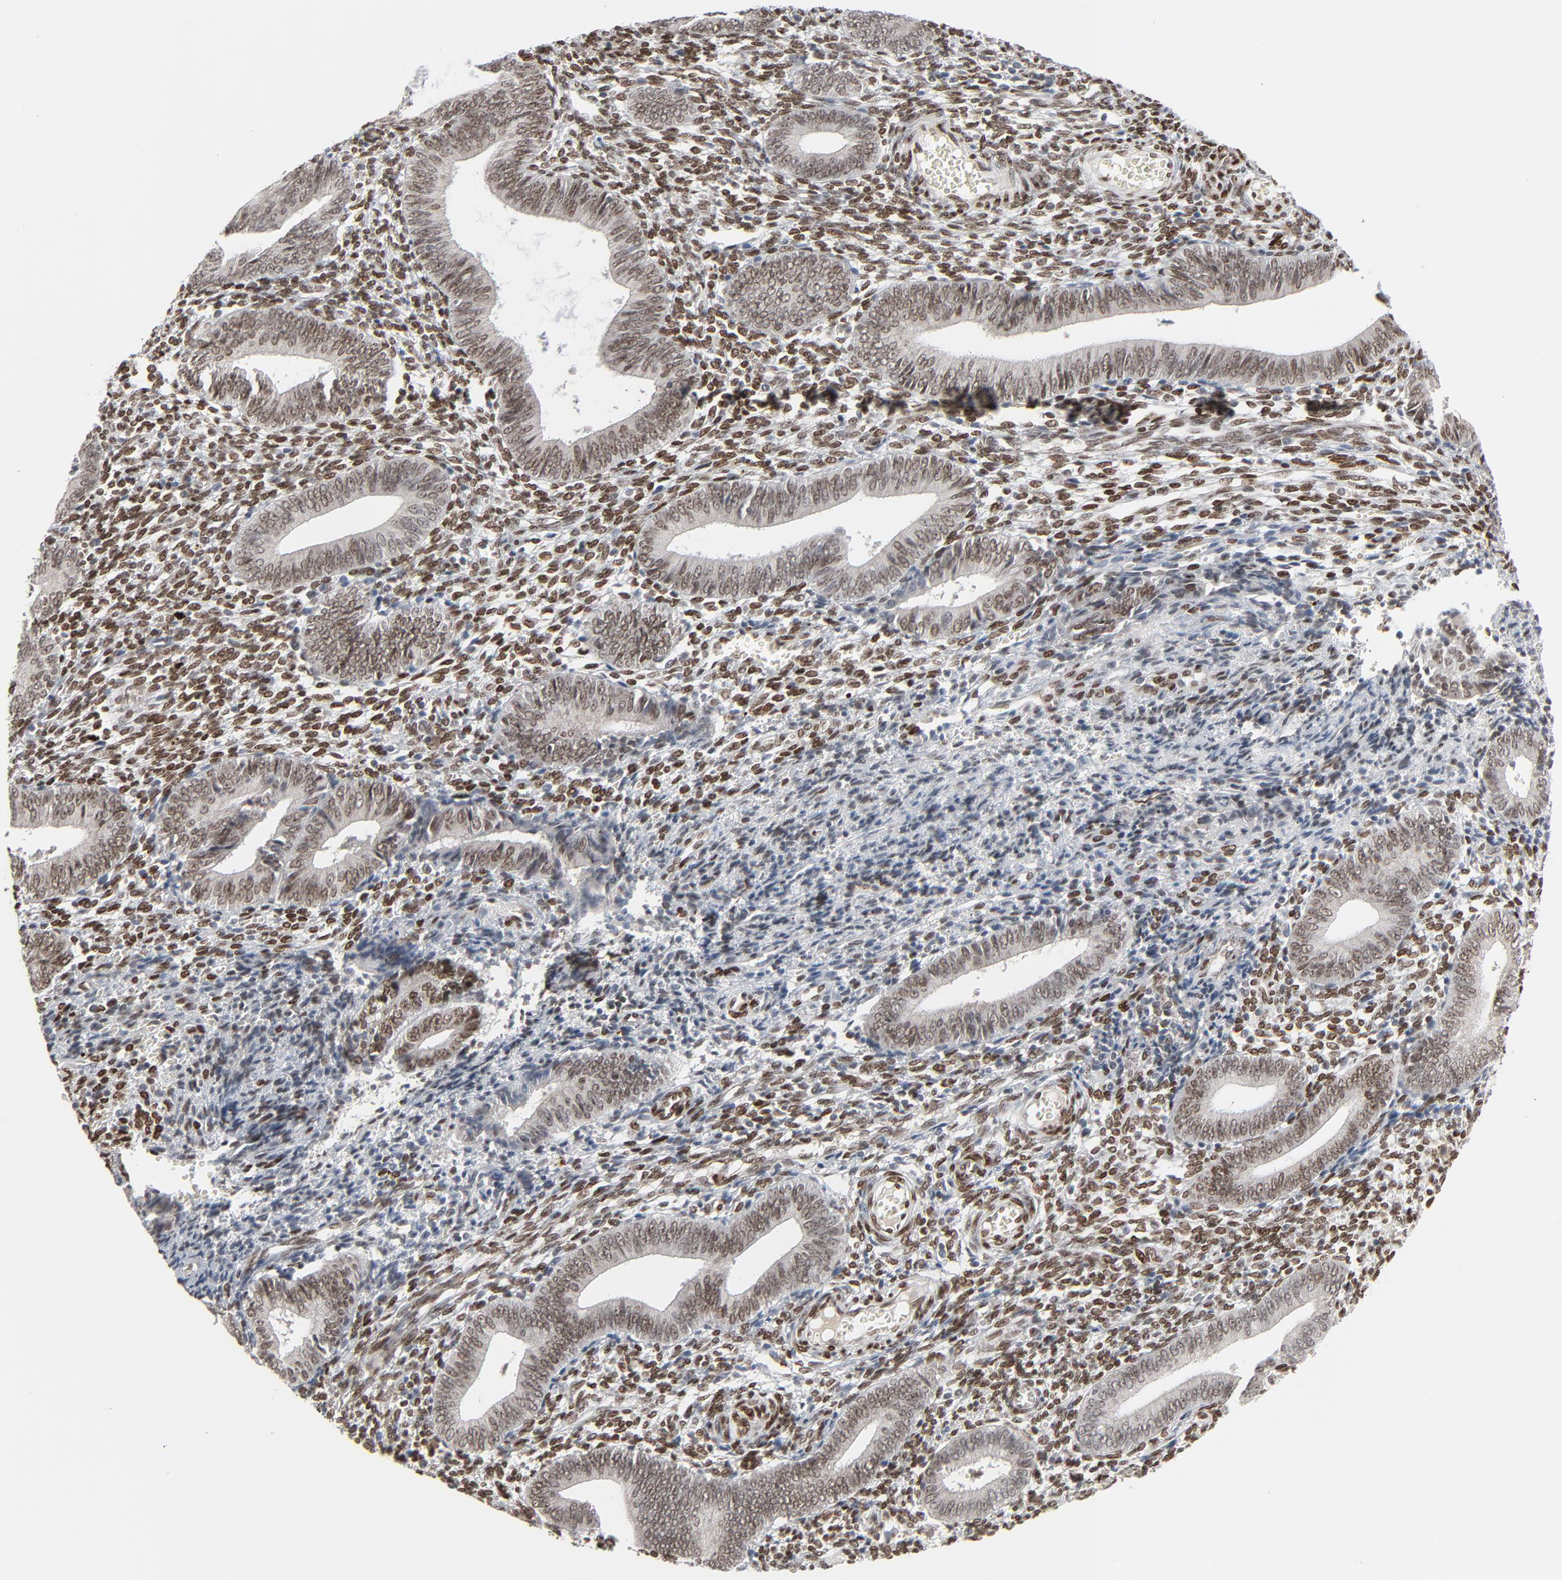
{"staining": {"intensity": "strong", "quantity": ">75%", "location": "nuclear"}, "tissue": "endometrium", "cell_type": "Cells in endometrial stroma", "image_type": "normal", "snomed": [{"axis": "morphology", "description": "Normal tissue, NOS"}, {"axis": "topography", "description": "Uterus"}, {"axis": "topography", "description": "Endometrium"}], "caption": "Immunohistochemical staining of normal human endometrium reveals high levels of strong nuclear expression in approximately >75% of cells in endometrial stroma. (Brightfield microscopy of DAB IHC at high magnification).", "gene": "CUX1", "patient": {"sex": "female", "age": 33}}